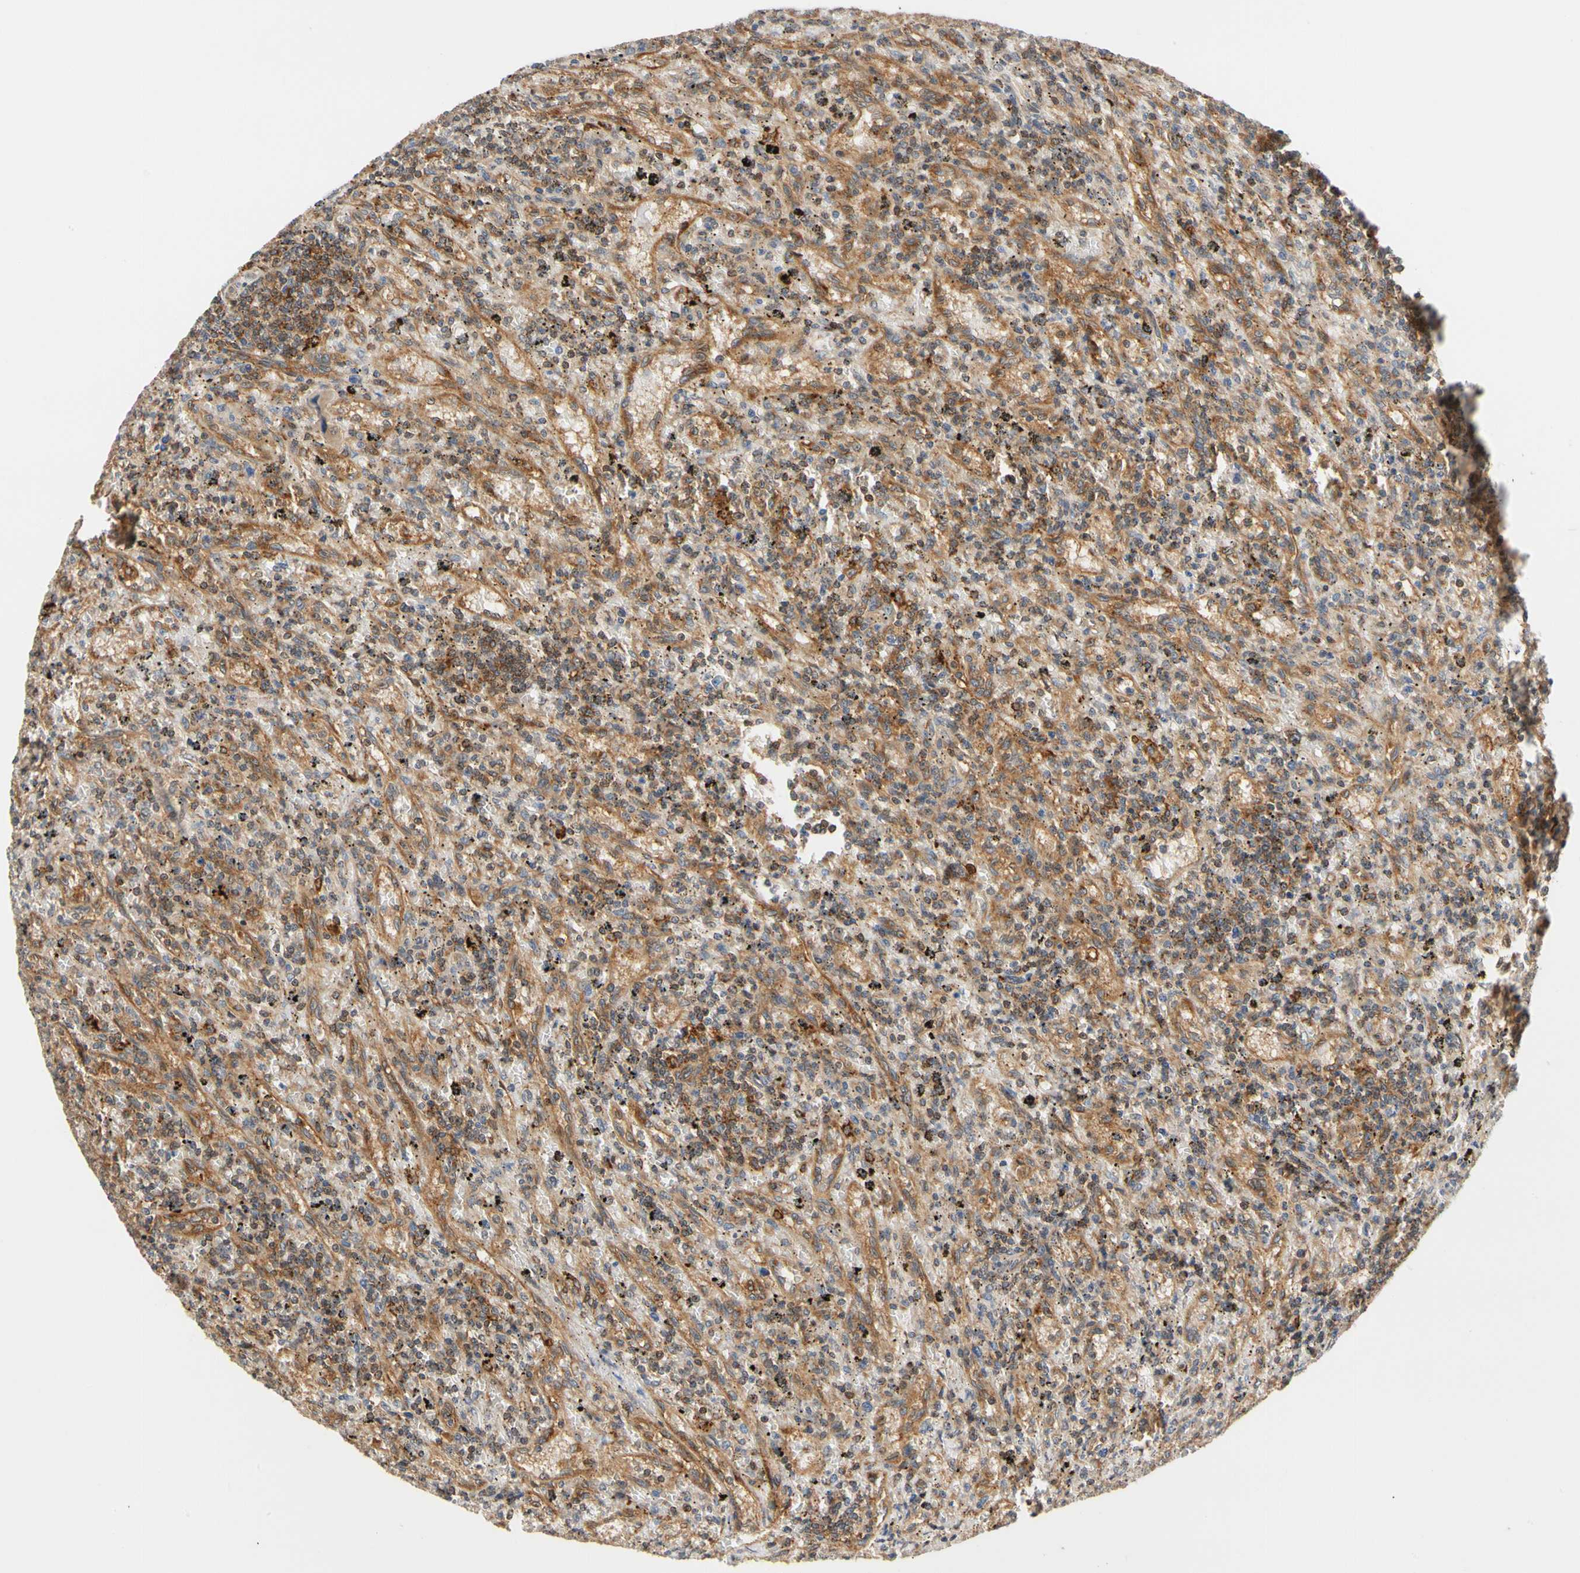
{"staining": {"intensity": "moderate", "quantity": "25%-75%", "location": "cytoplasmic/membranous"}, "tissue": "lymphoma", "cell_type": "Tumor cells", "image_type": "cancer", "snomed": [{"axis": "morphology", "description": "Malignant lymphoma, non-Hodgkin's type, Low grade"}, {"axis": "topography", "description": "Spleen"}], "caption": "High-magnification brightfield microscopy of lymphoma stained with DAB (3,3'-diaminobenzidine) (brown) and counterstained with hematoxylin (blue). tumor cells exhibit moderate cytoplasmic/membranous staining is present in approximately25%-75% of cells.", "gene": "ANKHD1", "patient": {"sex": "male", "age": 76}}